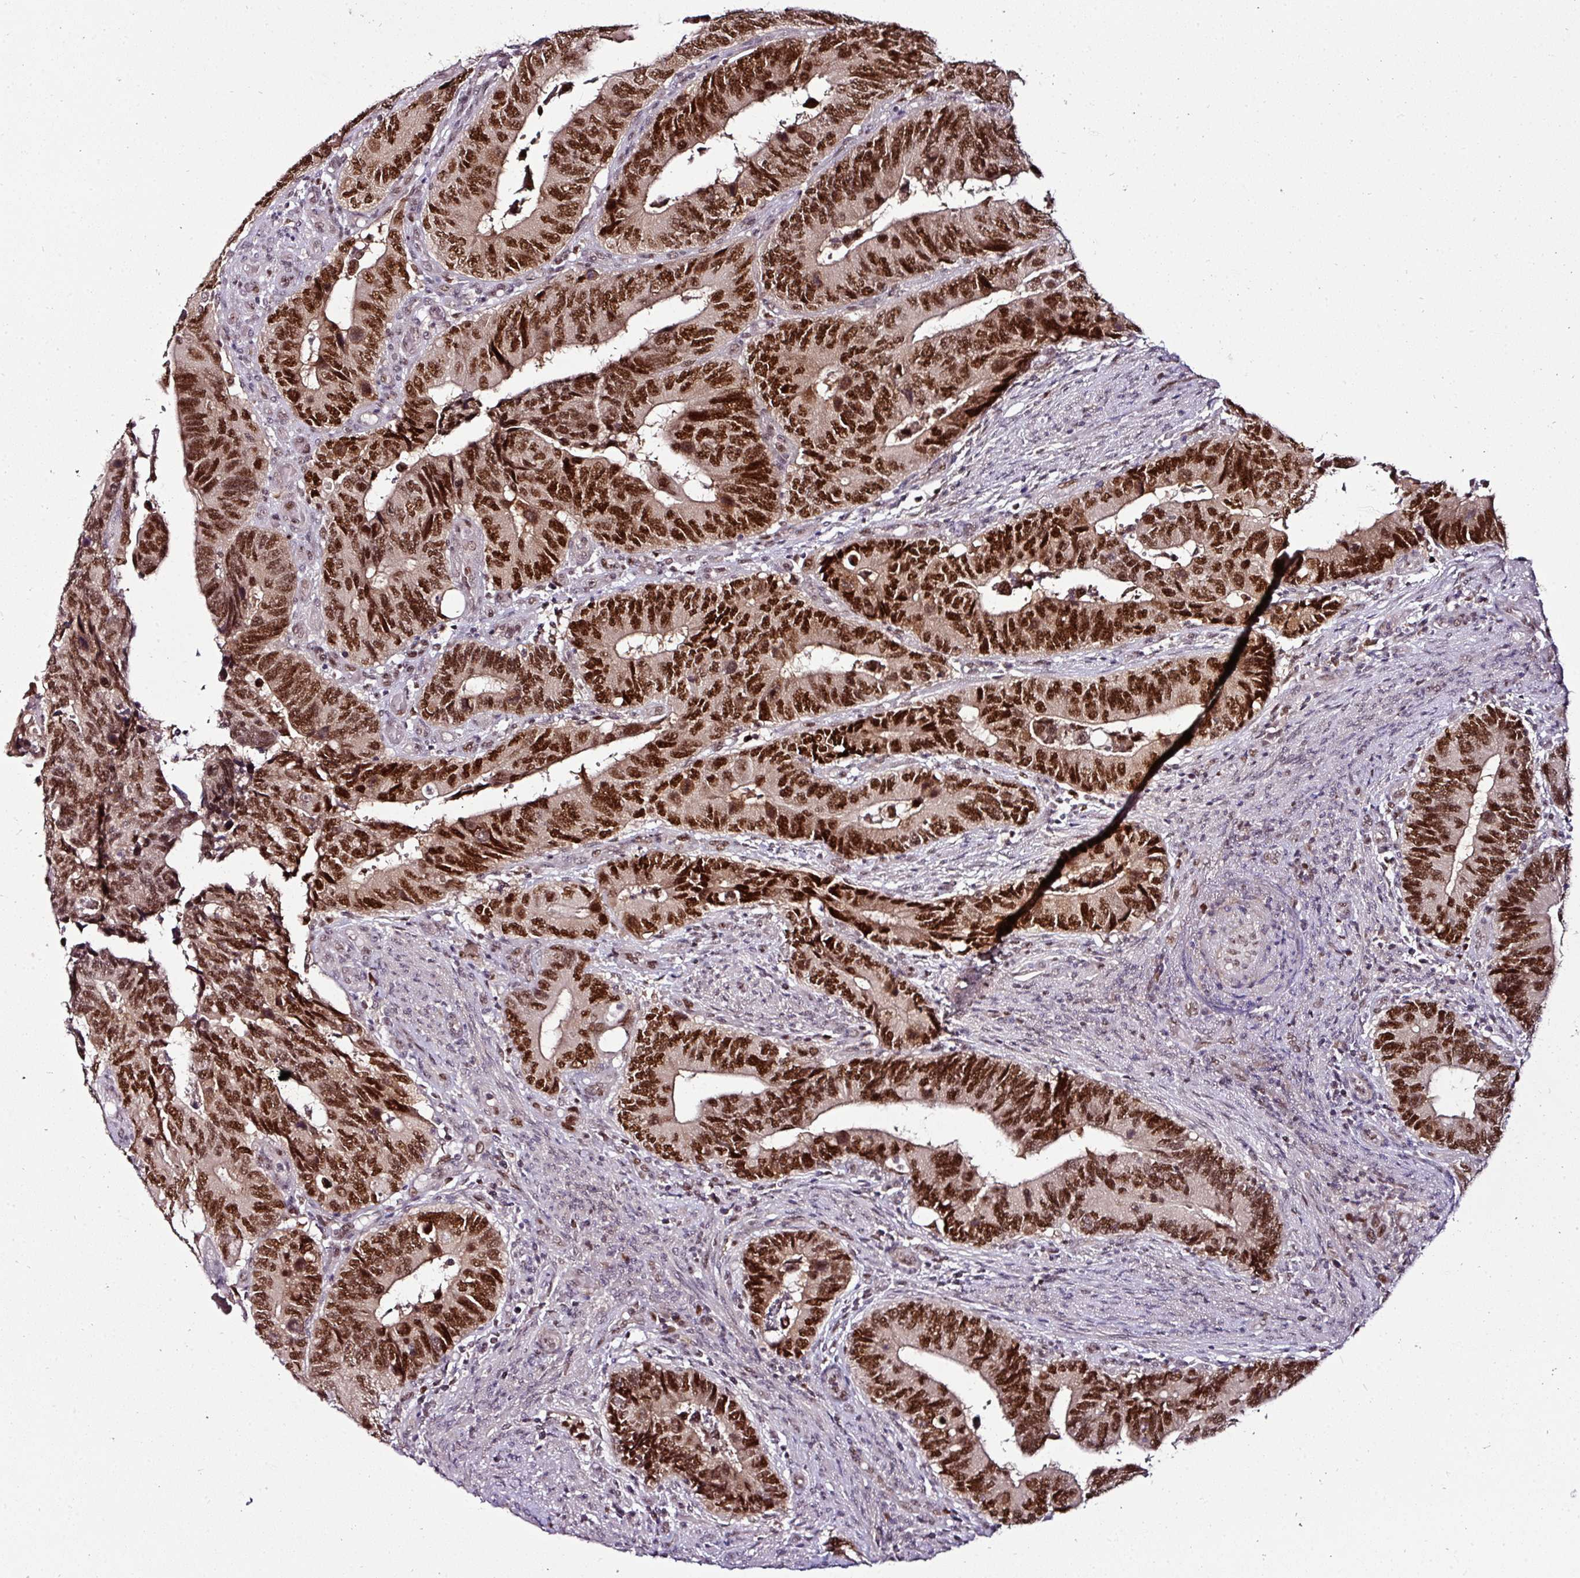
{"staining": {"intensity": "strong", "quantity": ">75%", "location": "nuclear"}, "tissue": "colorectal cancer", "cell_type": "Tumor cells", "image_type": "cancer", "snomed": [{"axis": "morphology", "description": "Adenocarcinoma, NOS"}, {"axis": "topography", "description": "Colon"}], "caption": "A brown stain shows strong nuclear expression of a protein in colorectal adenocarcinoma tumor cells.", "gene": "KLF16", "patient": {"sex": "male", "age": 87}}